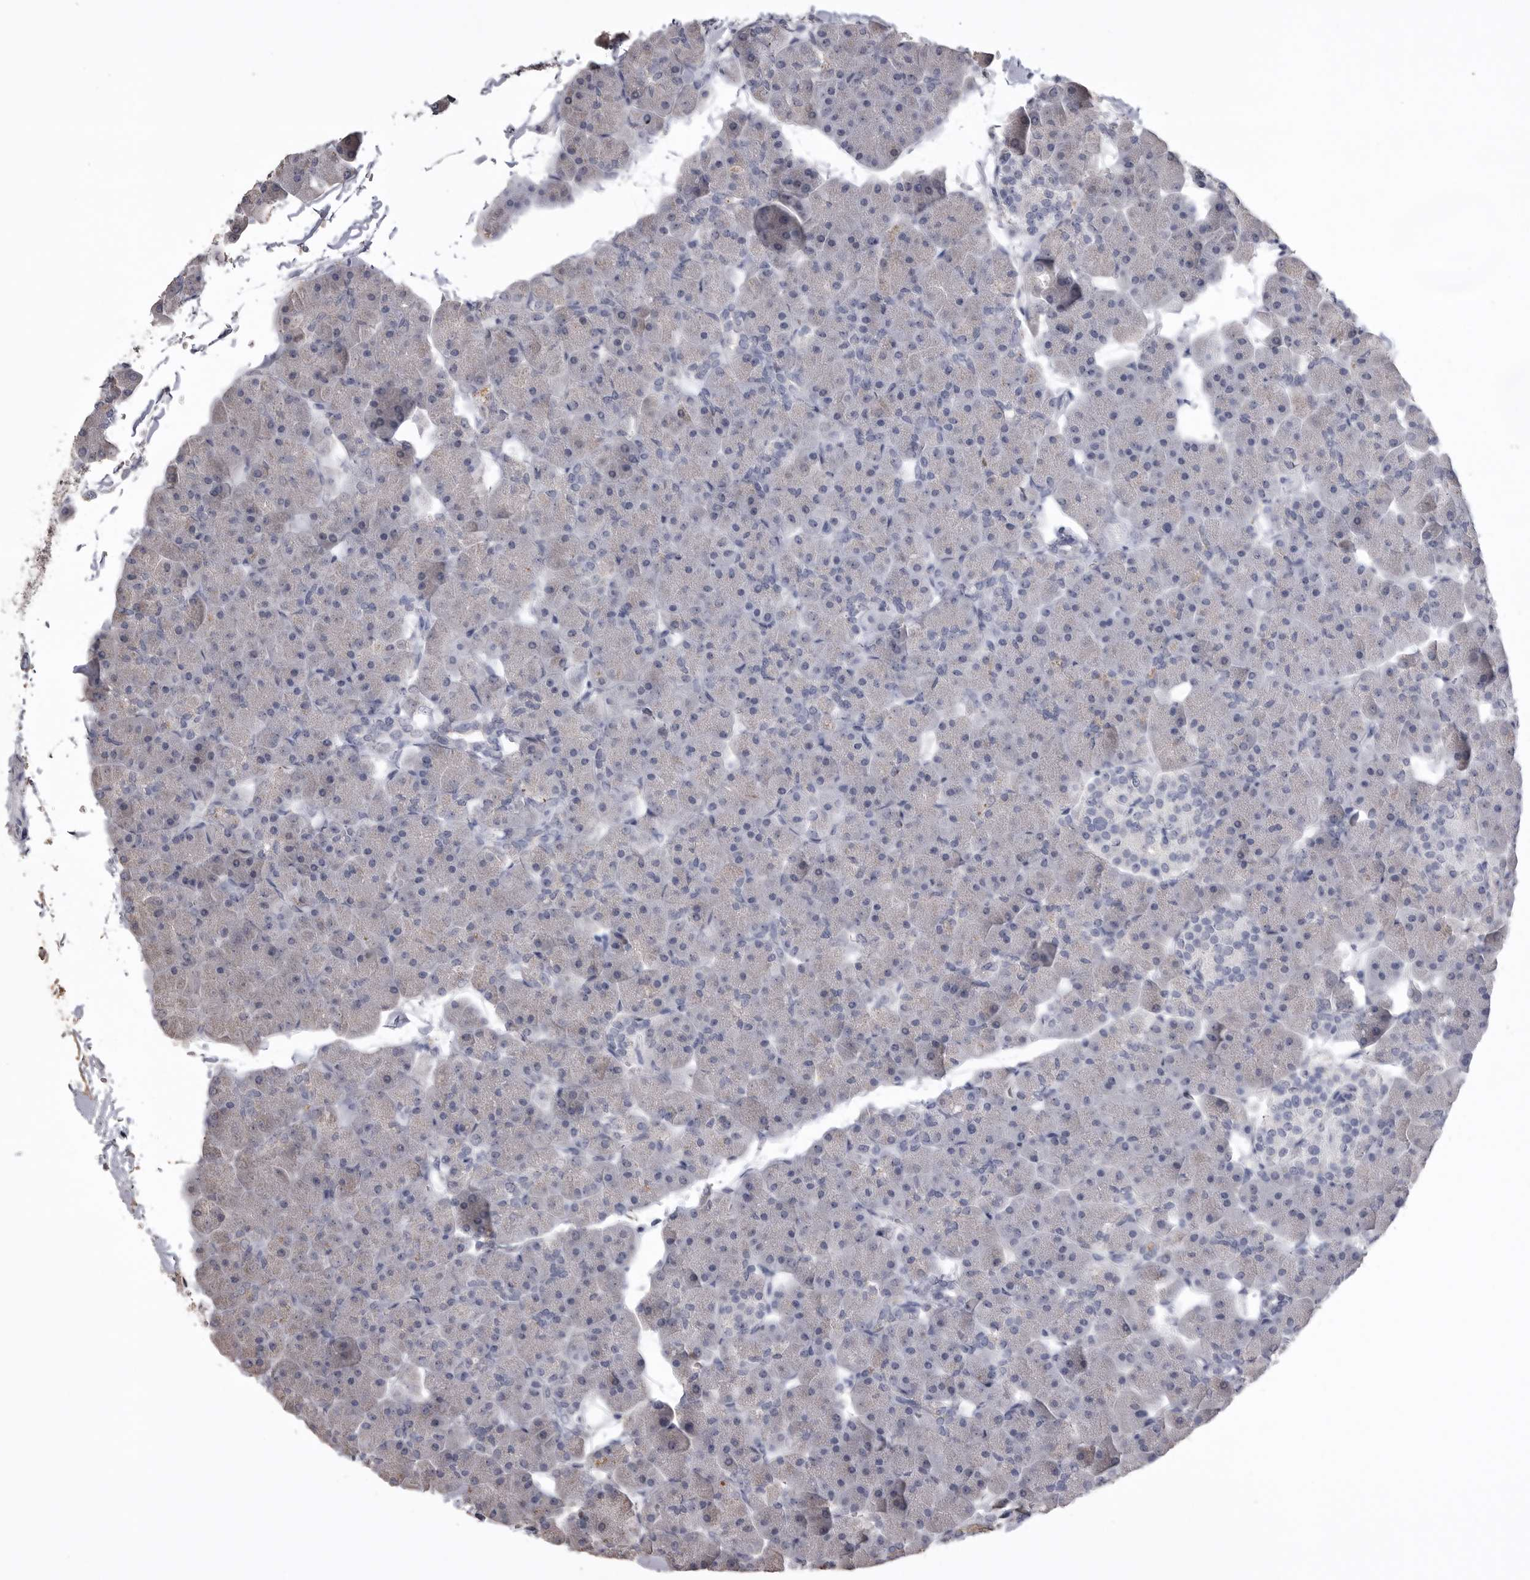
{"staining": {"intensity": "negative", "quantity": "none", "location": "none"}, "tissue": "pancreas", "cell_type": "Exocrine glandular cells", "image_type": "normal", "snomed": [{"axis": "morphology", "description": "Normal tissue, NOS"}, {"axis": "topography", "description": "Pancreas"}], "caption": "Immunohistochemistry histopathology image of normal pancreas: pancreas stained with DAB (3,3'-diaminobenzidine) exhibits no significant protein staining in exocrine glandular cells.", "gene": "AHSG", "patient": {"sex": "male", "age": 35}}